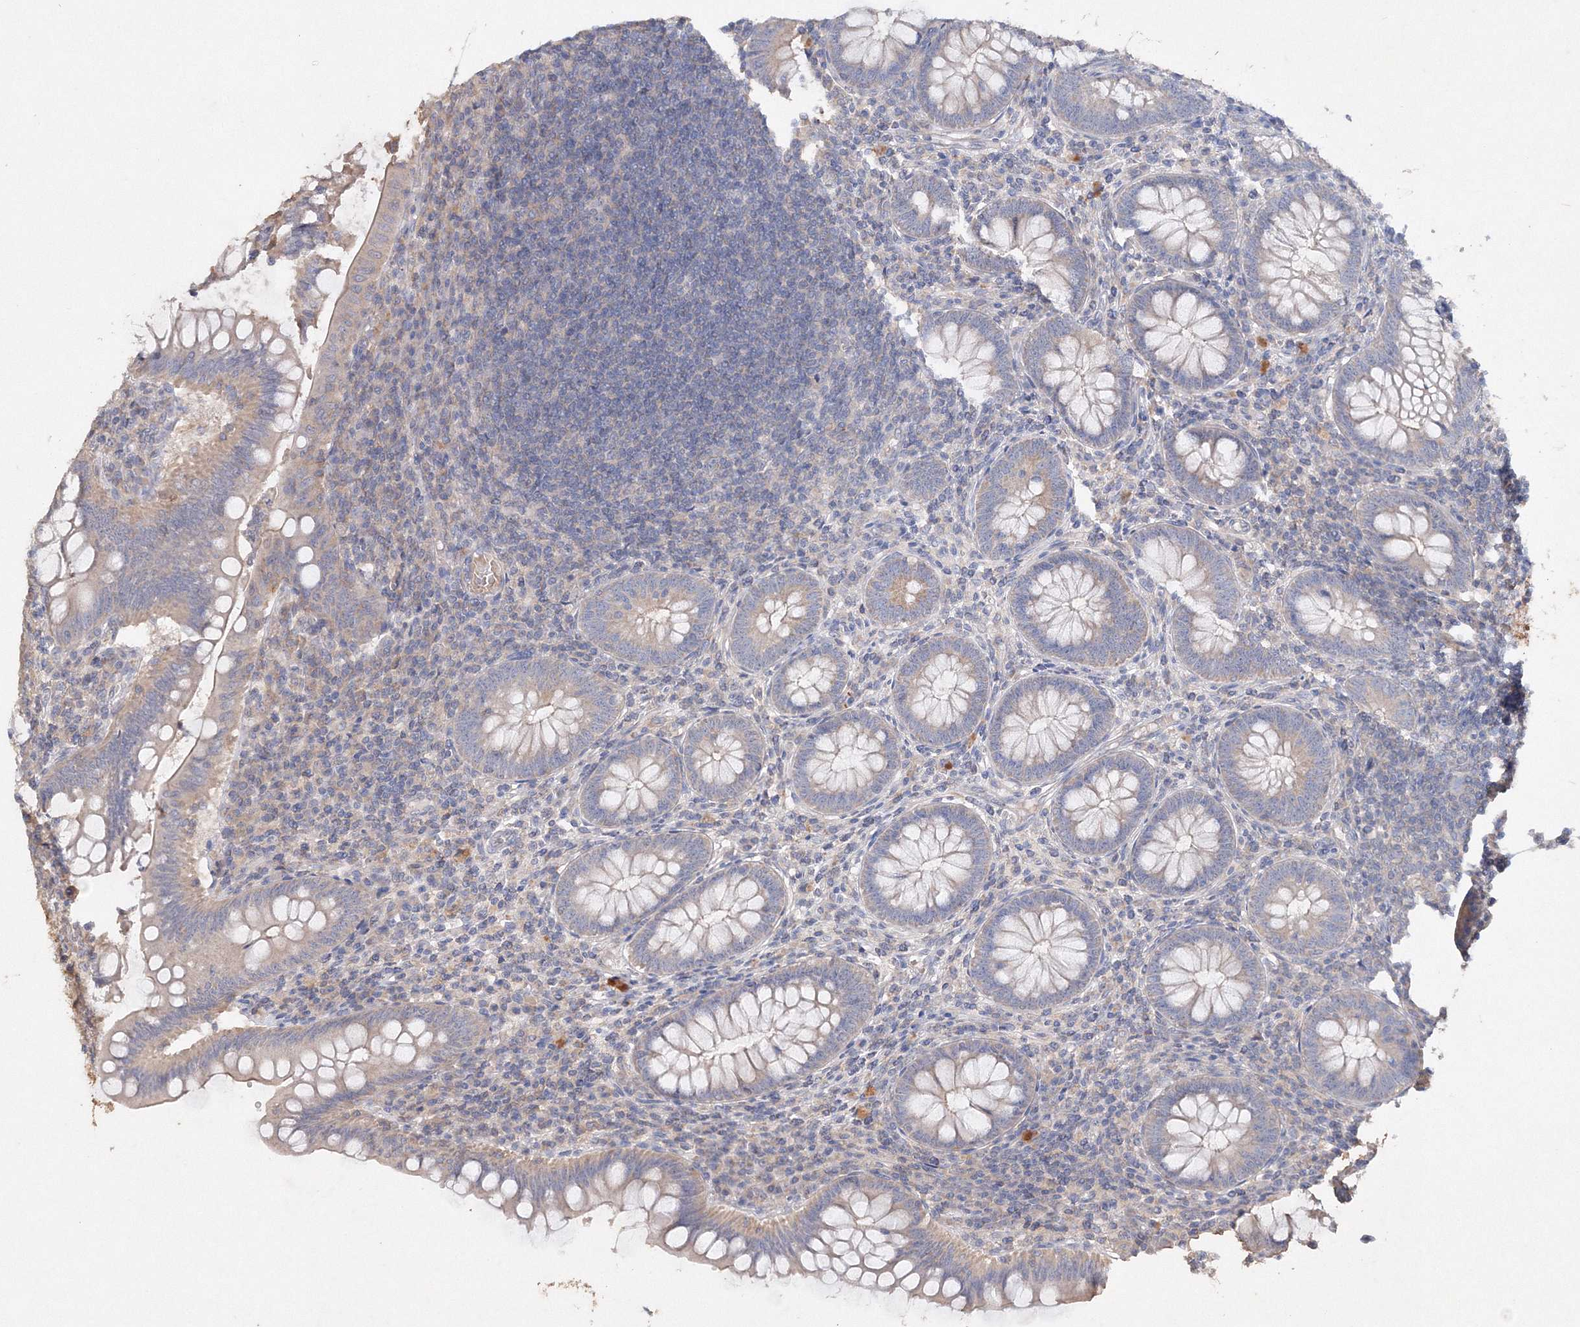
{"staining": {"intensity": "moderate", "quantity": "<25%", "location": "cytoplasmic/membranous"}, "tissue": "appendix", "cell_type": "Glandular cells", "image_type": "normal", "snomed": [{"axis": "morphology", "description": "Normal tissue, NOS"}, {"axis": "topography", "description": "Appendix"}], "caption": "Protein expression analysis of unremarkable appendix shows moderate cytoplasmic/membranous expression in about <25% of glandular cells.", "gene": "GLS", "patient": {"sex": "male", "age": 14}}